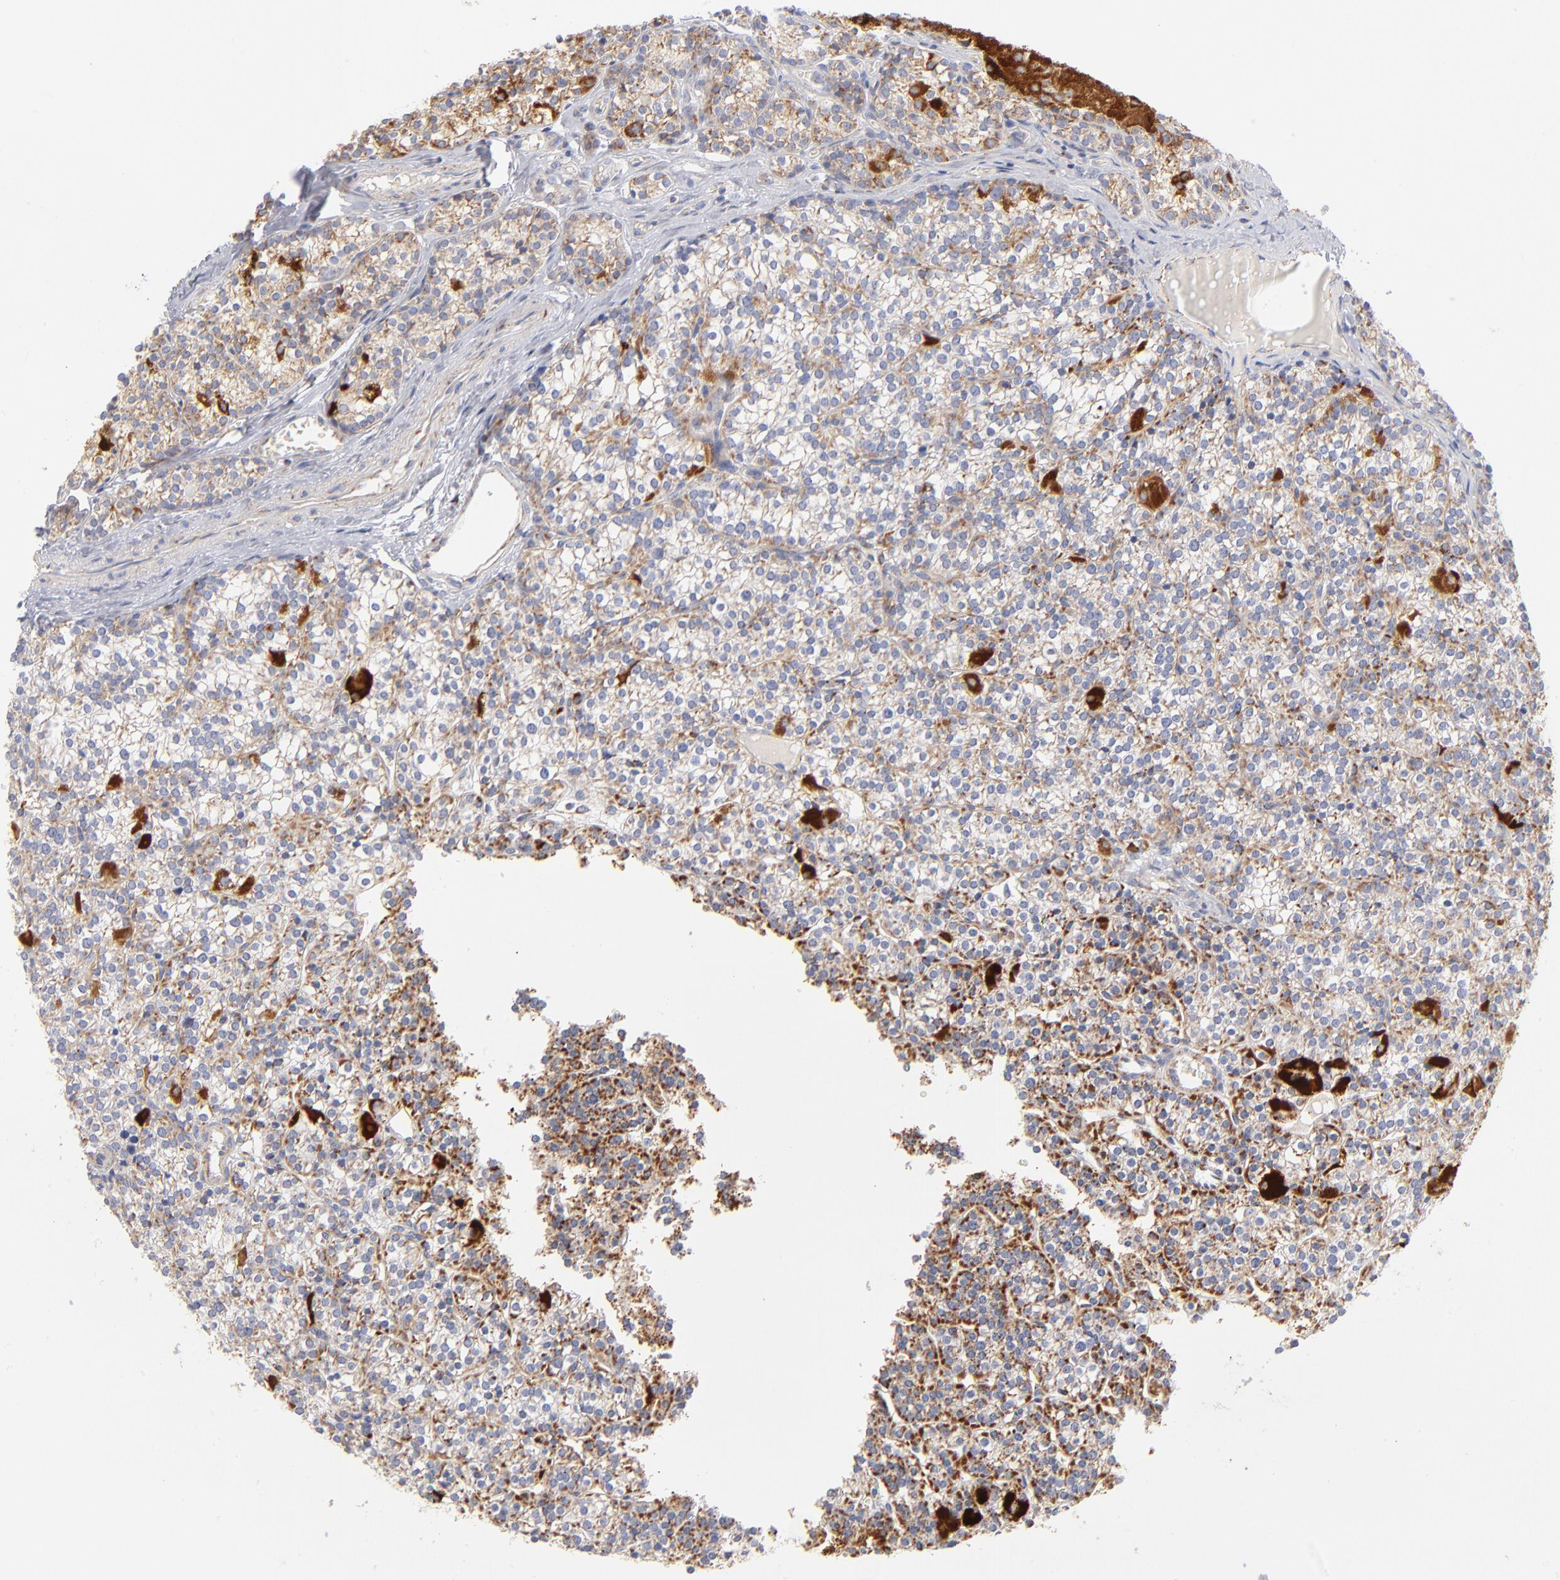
{"staining": {"intensity": "moderate", "quantity": ">75%", "location": "cytoplasmic/membranous"}, "tissue": "parathyroid gland", "cell_type": "Glandular cells", "image_type": "normal", "snomed": [{"axis": "morphology", "description": "Normal tissue, NOS"}, {"axis": "topography", "description": "Parathyroid gland"}], "caption": "The immunohistochemical stain highlights moderate cytoplasmic/membranous positivity in glandular cells of normal parathyroid gland. The staining was performed using DAB, with brown indicating positive protein expression. Nuclei are stained blue with hematoxylin.", "gene": "DLAT", "patient": {"sex": "female", "age": 50}}